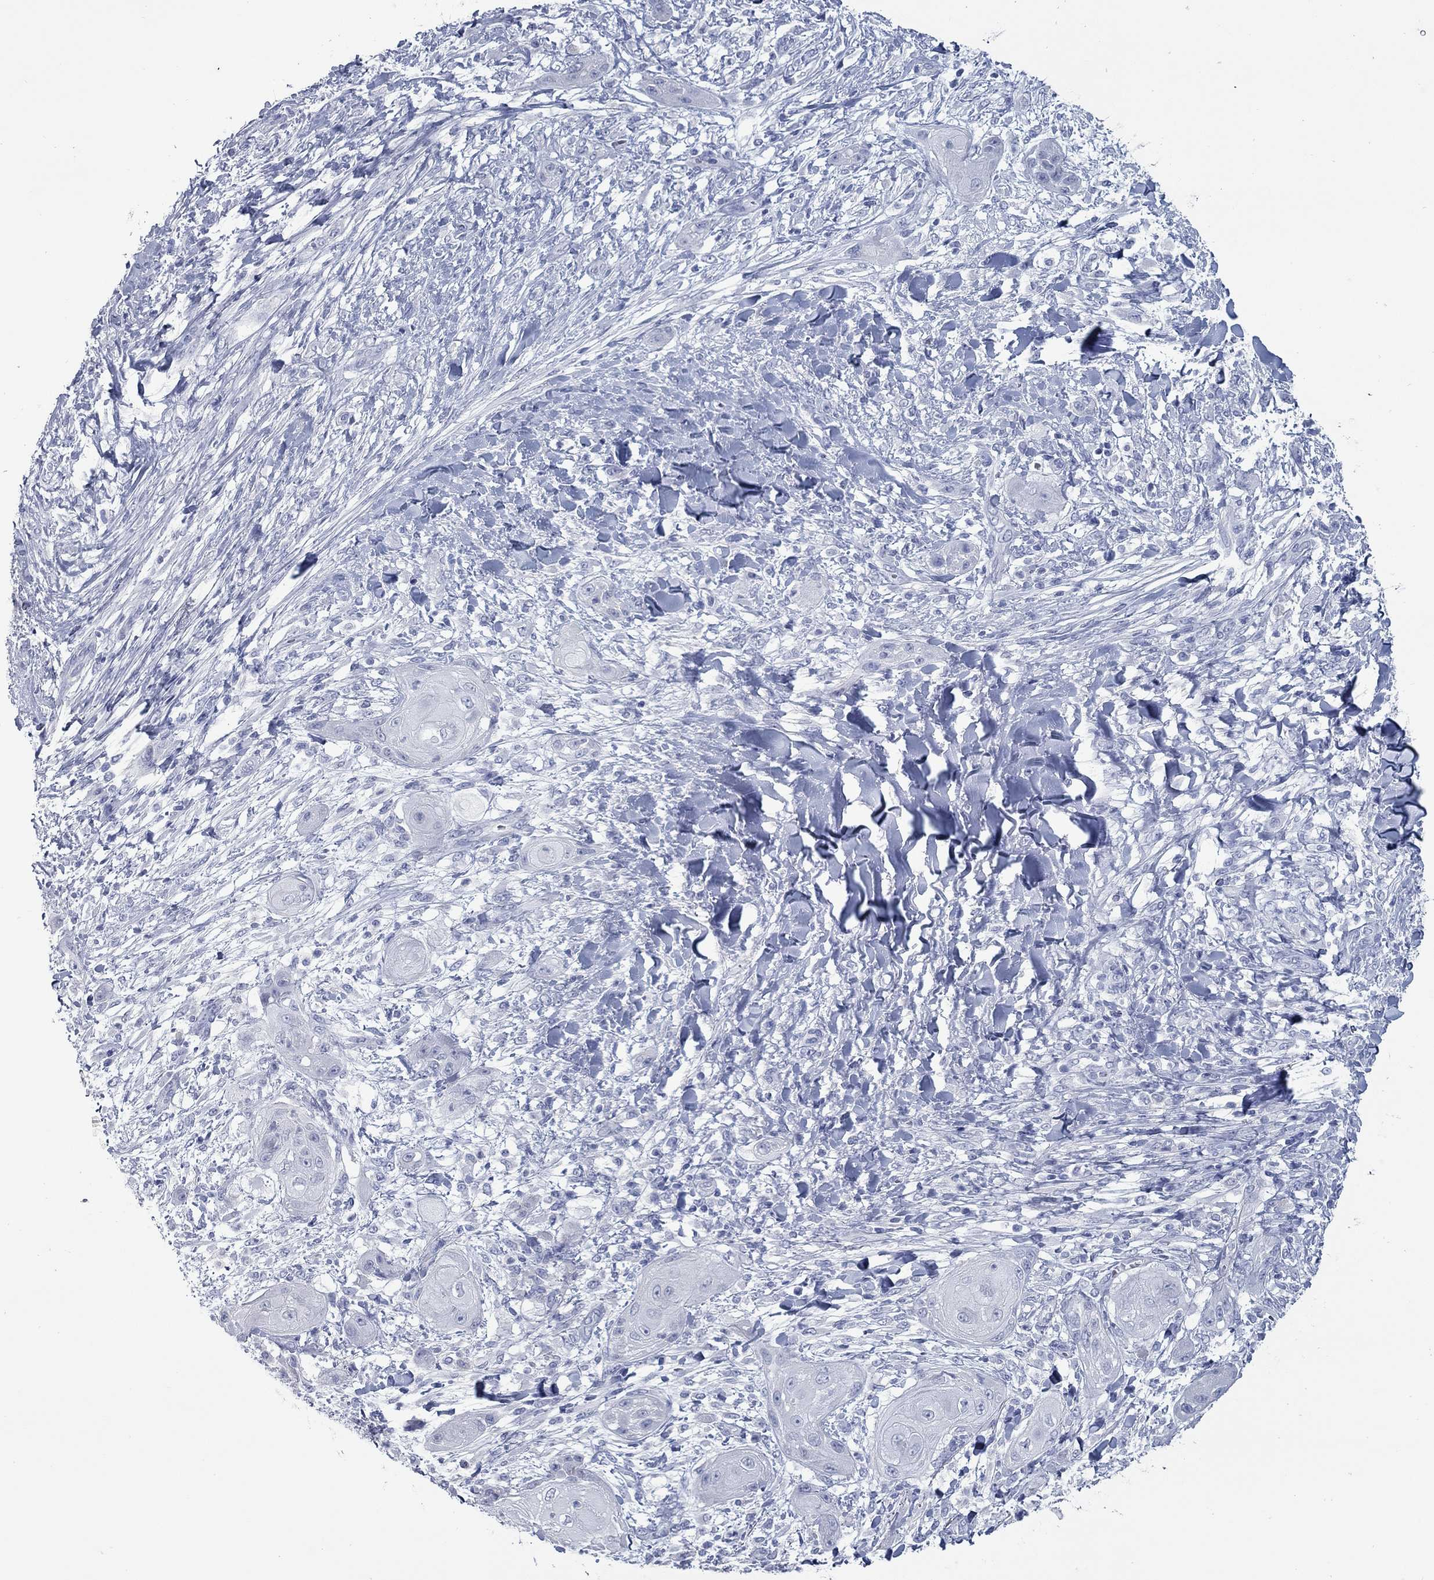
{"staining": {"intensity": "negative", "quantity": "none", "location": "none"}, "tissue": "skin cancer", "cell_type": "Tumor cells", "image_type": "cancer", "snomed": [{"axis": "morphology", "description": "Squamous cell carcinoma, NOS"}, {"axis": "topography", "description": "Skin"}], "caption": "Squamous cell carcinoma (skin) stained for a protein using immunohistochemistry (IHC) exhibits no expression tumor cells.", "gene": "KIRREL2", "patient": {"sex": "male", "age": 62}}